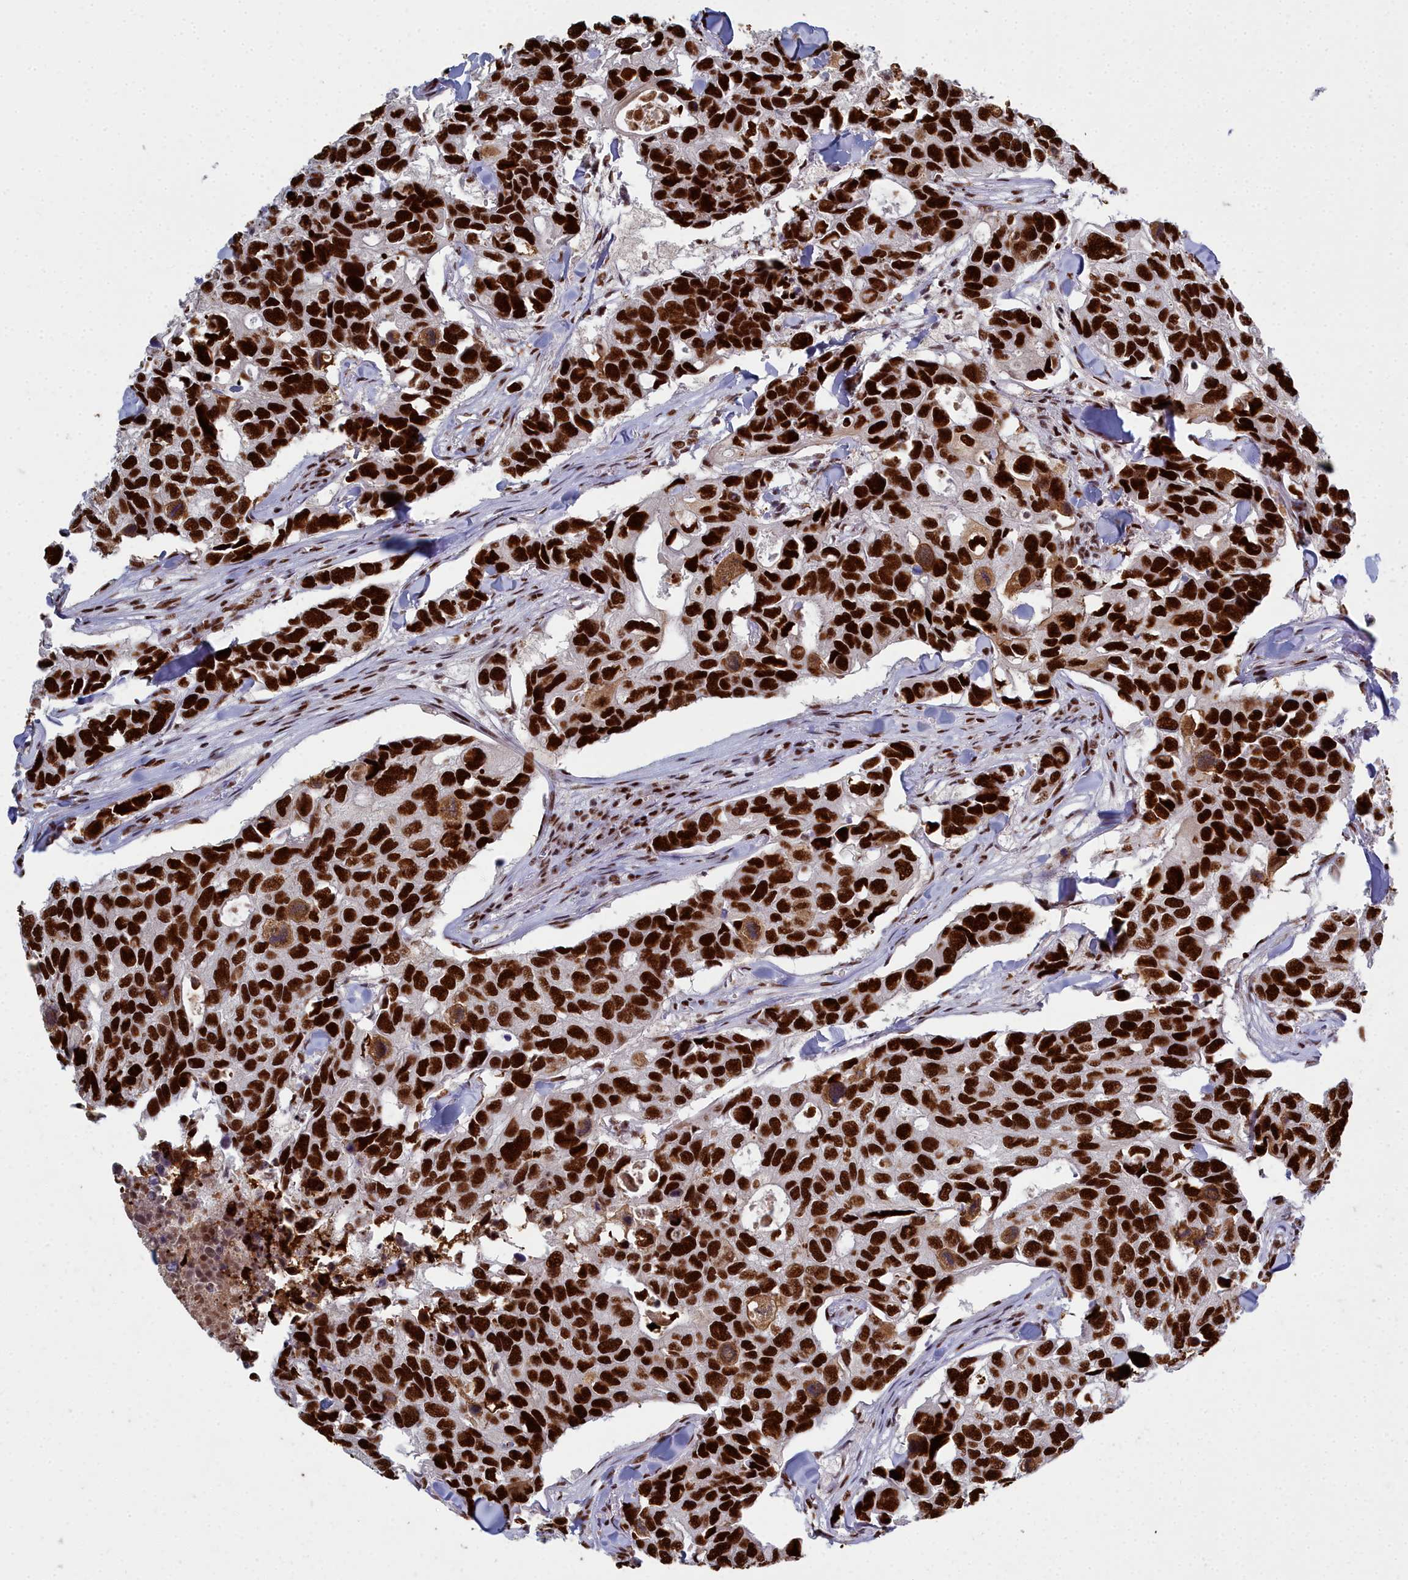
{"staining": {"intensity": "strong", "quantity": ">75%", "location": "nuclear"}, "tissue": "breast cancer", "cell_type": "Tumor cells", "image_type": "cancer", "snomed": [{"axis": "morphology", "description": "Duct carcinoma"}, {"axis": "topography", "description": "Breast"}], "caption": "Strong nuclear staining is identified in about >75% of tumor cells in infiltrating ductal carcinoma (breast).", "gene": "SF3B3", "patient": {"sex": "female", "age": 83}}